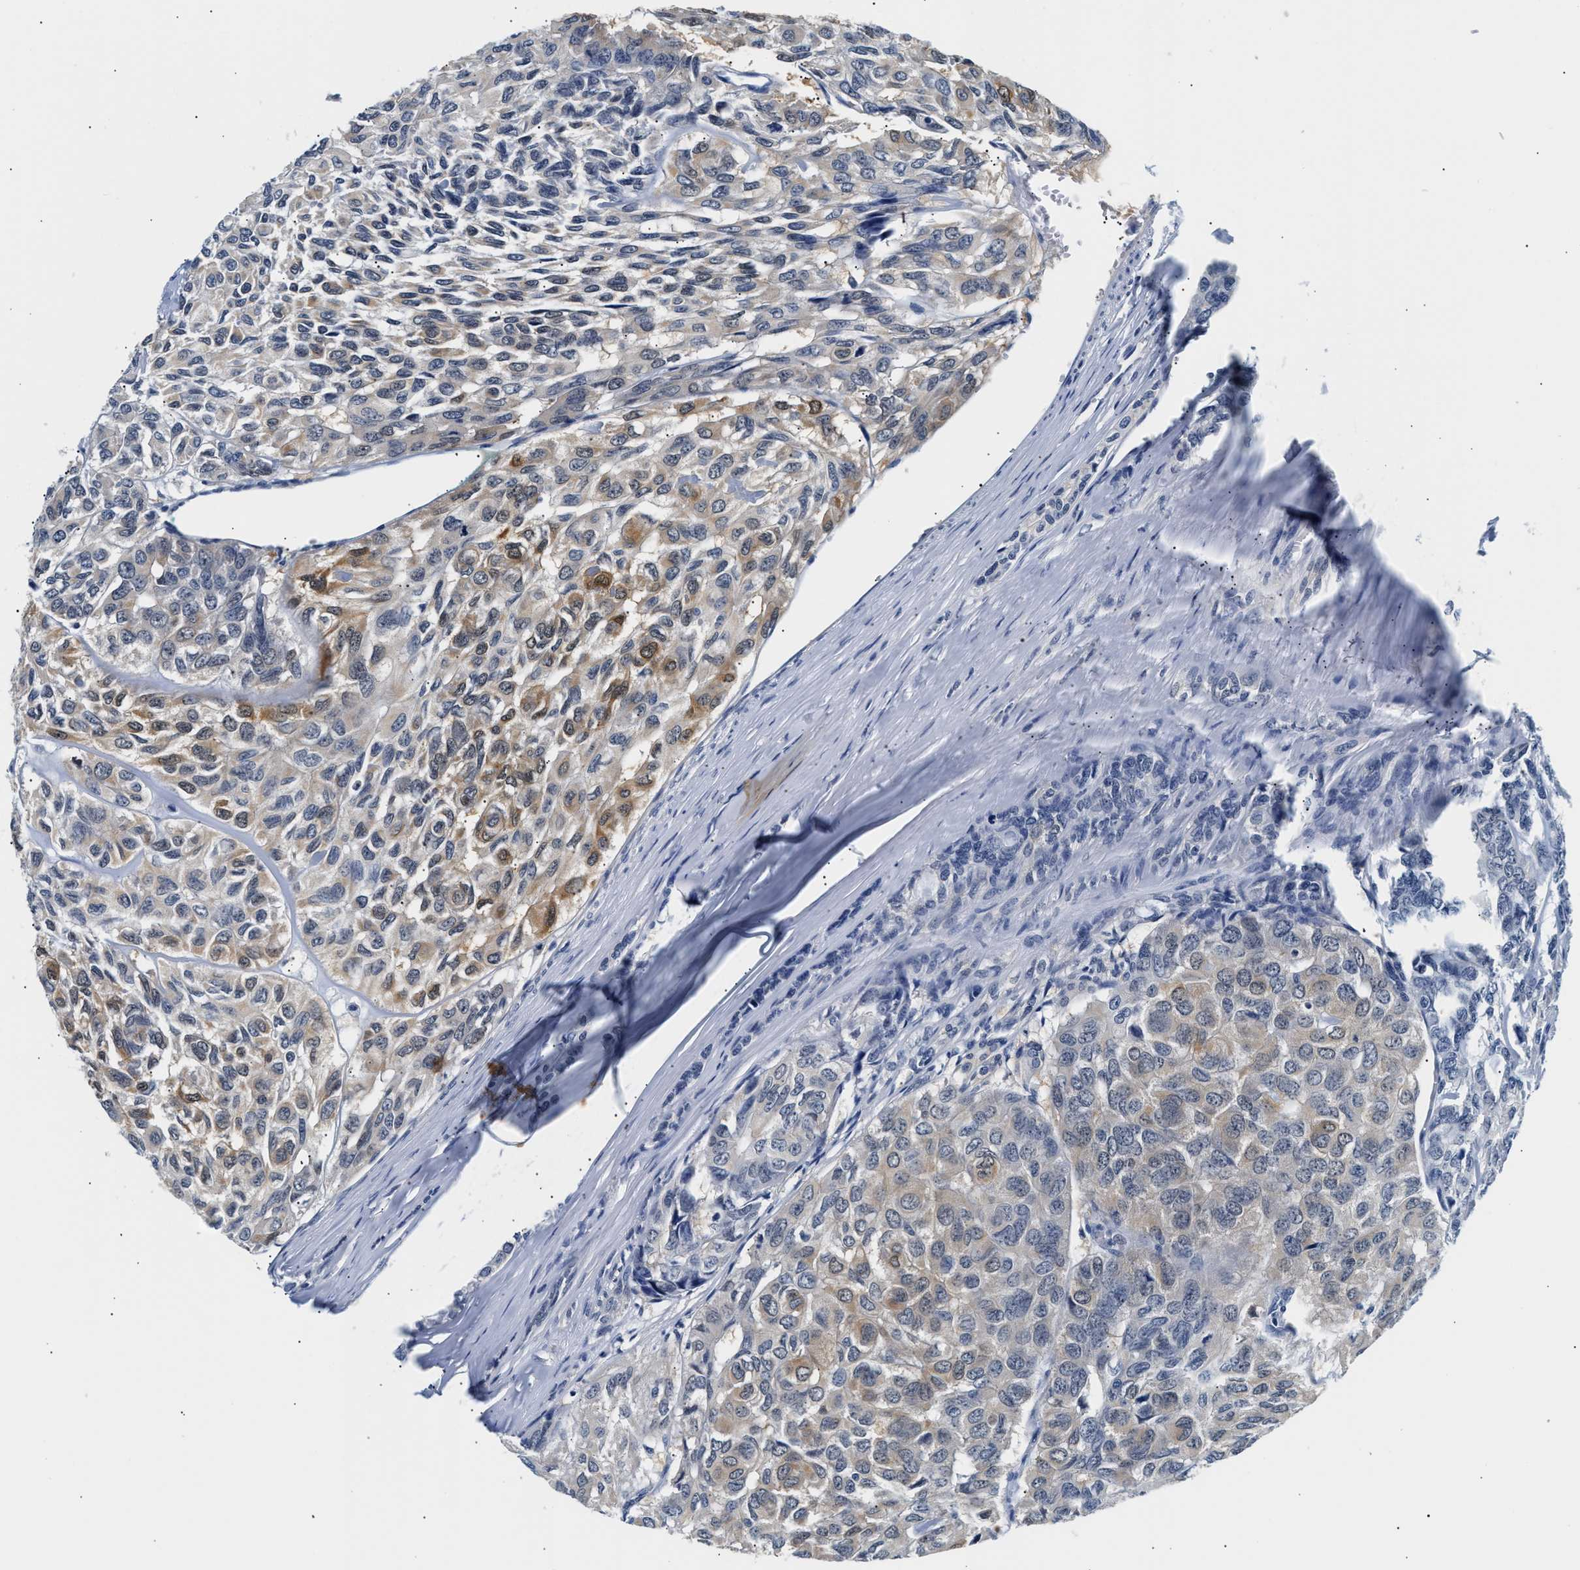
{"staining": {"intensity": "moderate", "quantity": "<25%", "location": "cytoplasmic/membranous"}, "tissue": "head and neck cancer", "cell_type": "Tumor cells", "image_type": "cancer", "snomed": [{"axis": "morphology", "description": "Adenocarcinoma, NOS"}, {"axis": "topography", "description": "Salivary gland, NOS"}, {"axis": "topography", "description": "Head-Neck"}], "caption": "Moderate cytoplasmic/membranous expression is identified in approximately <25% of tumor cells in head and neck cancer.", "gene": "UCHL3", "patient": {"sex": "female", "age": 76}}